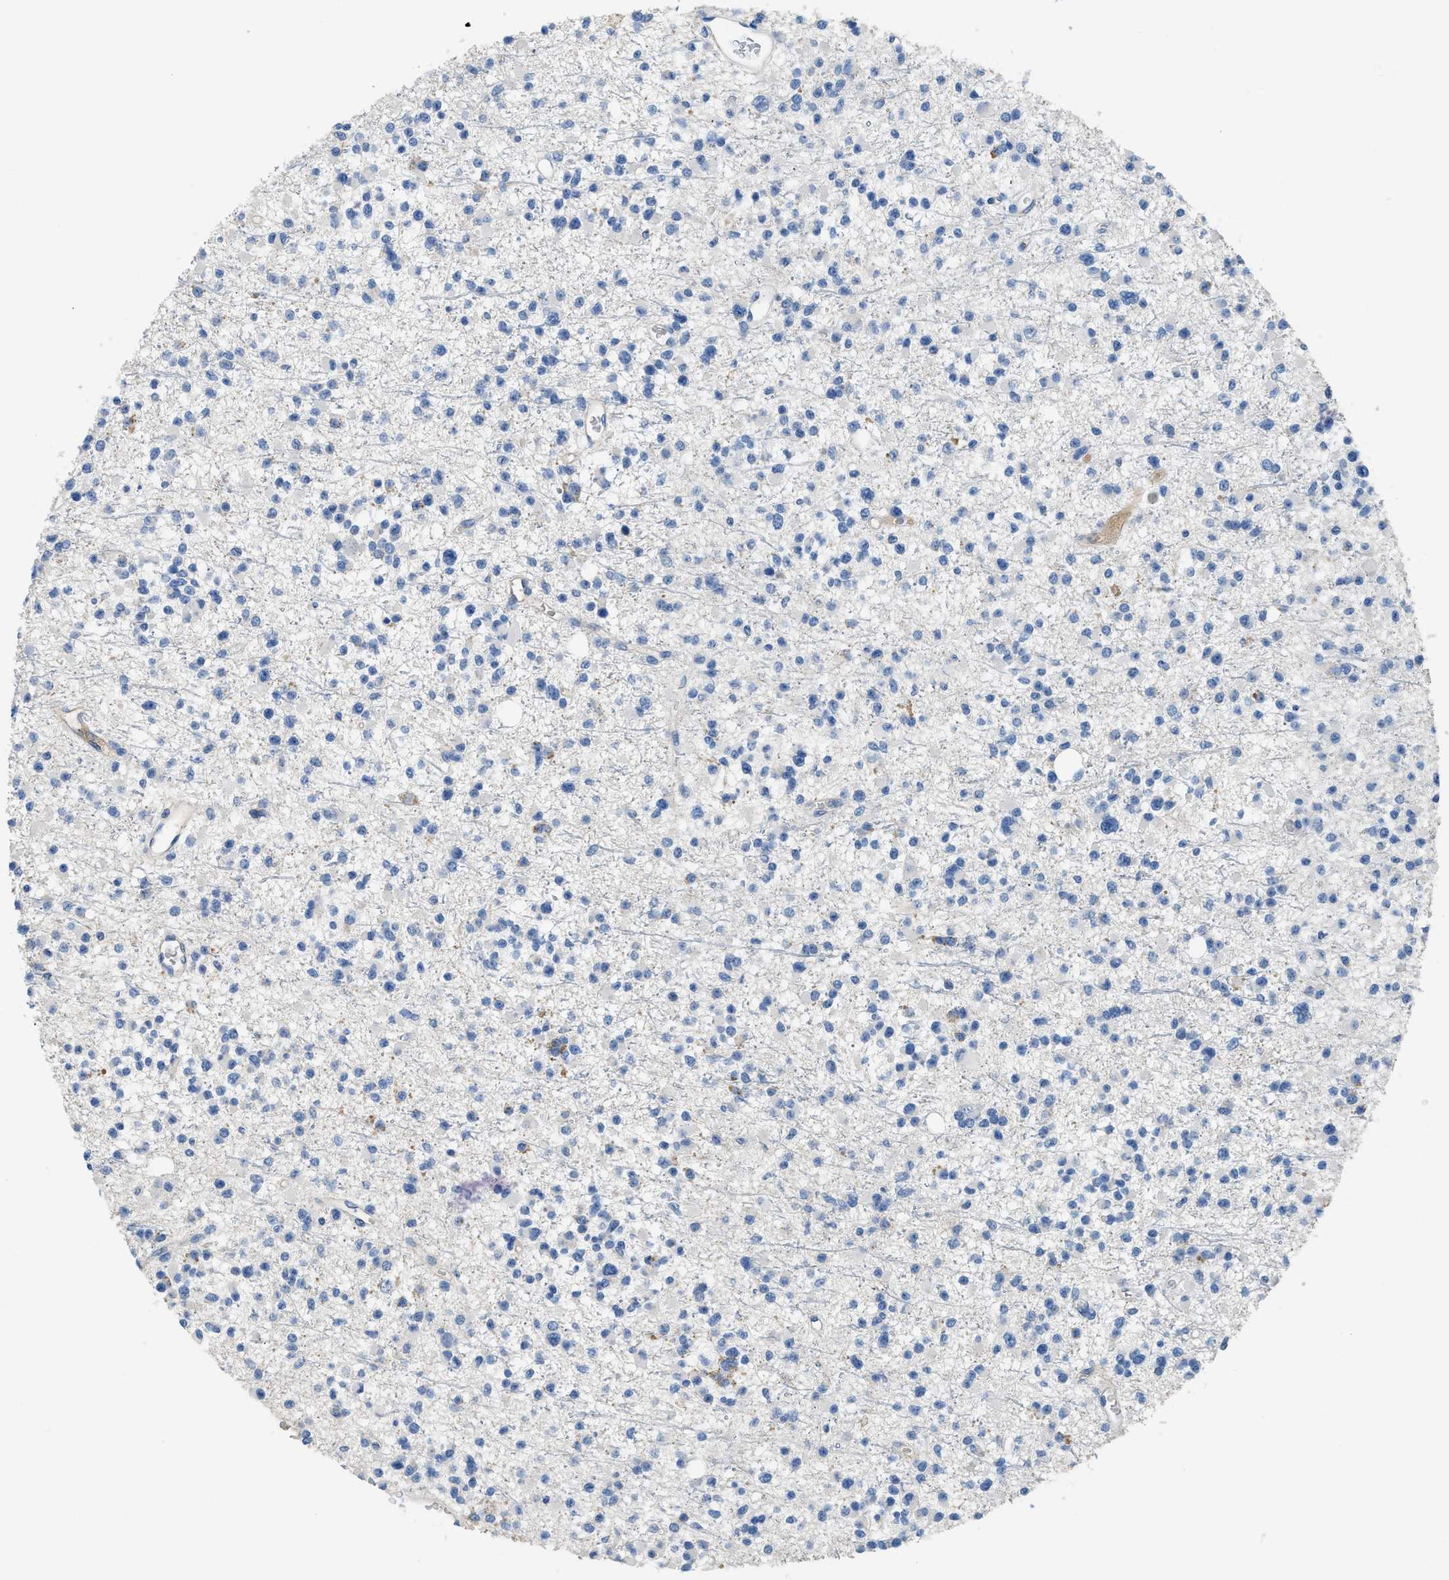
{"staining": {"intensity": "negative", "quantity": "none", "location": "none"}, "tissue": "glioma", "cell_type": "Tumor cells", "image_type": "cancer", "snomed": [{"axis": "morphology", "description": "Glioma, malignant, Low grade"}, {"axis": "topography", "description": "Brain"}], "caption": "There is no significant expression in tumor cells of low-grade glioma (malignant). Nuclei are stained in blue.", "gene": "C1S", "patient": {"sex": "female", "age": 22}}